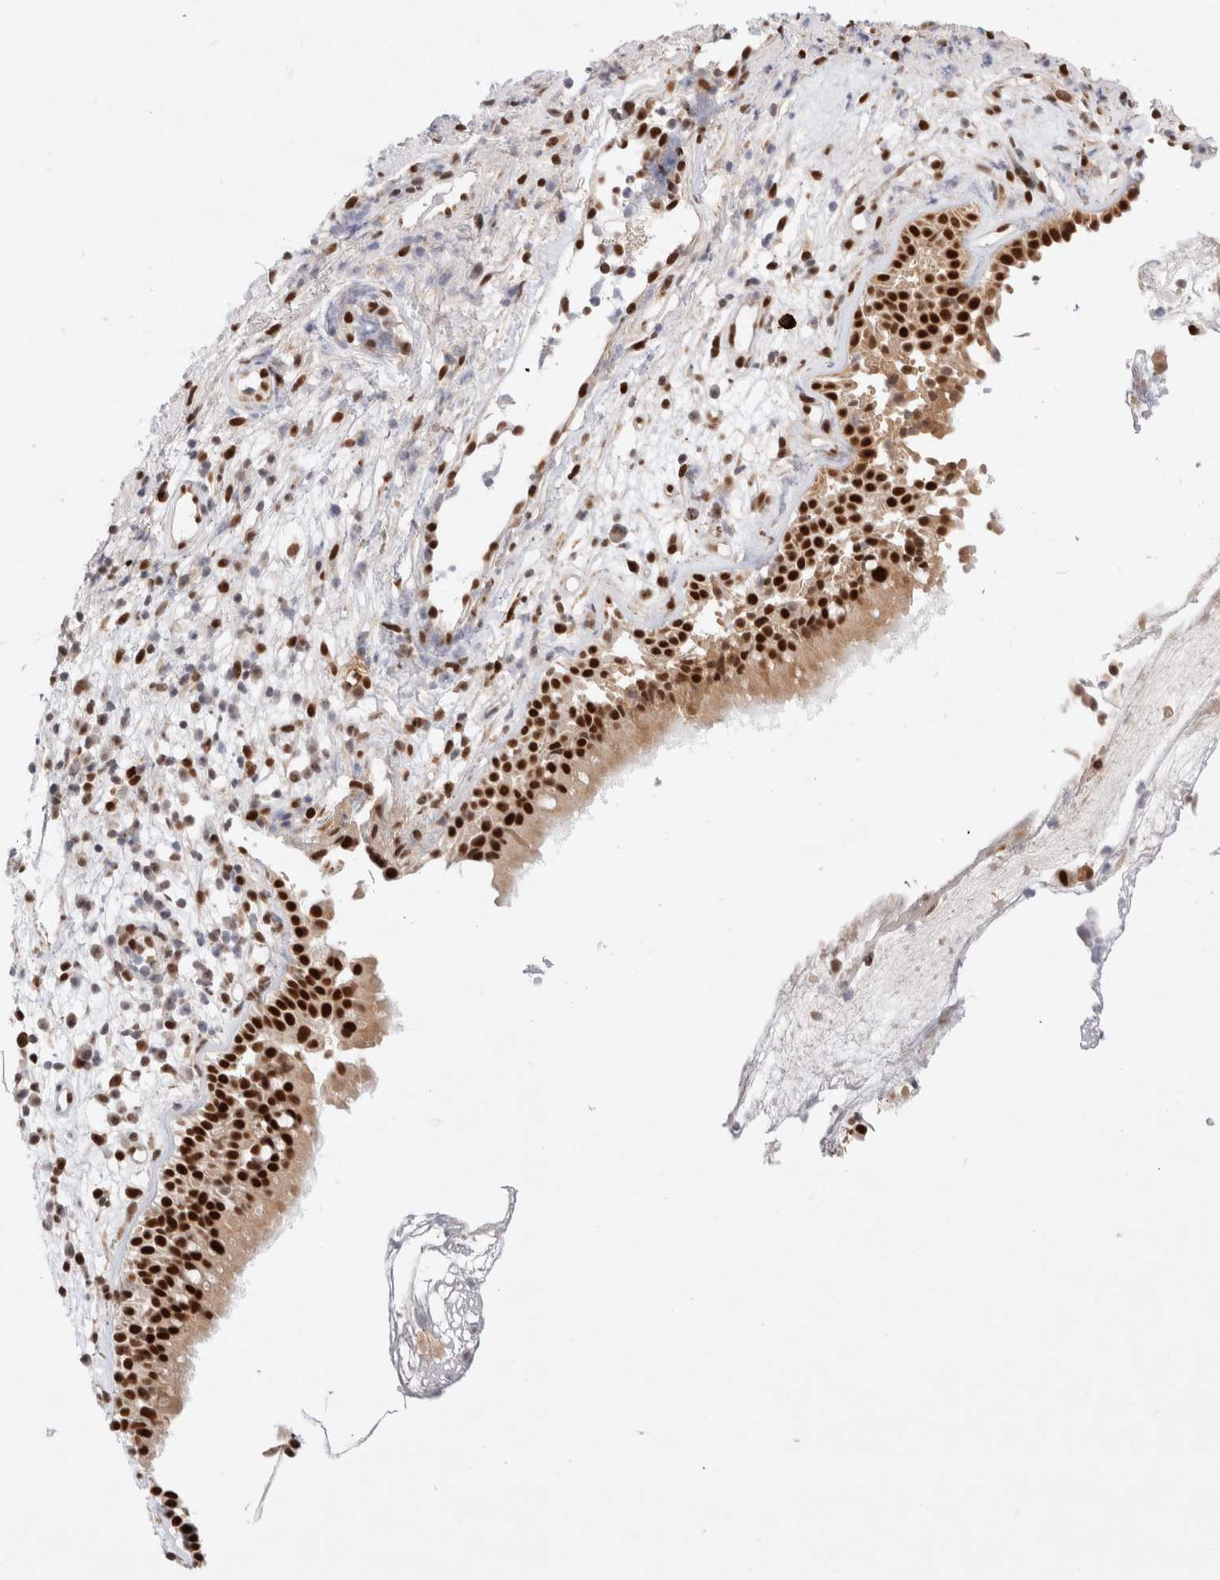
{"staining": {"intensity": "strong", "quantity": ">75%", "location": "nuclear"}, "tissue": "nasopharynx", "cell_type": "Respiratory epithelial cells", "image_type": "normal", "snomed": [{"axis": "morphology", "description": "Normal tissue, NOS"}, {"axis": "morphology", "description": "Inflammation, NOS"}, {"axis": "topography", "description": "Nasopharynx"}], "caption": "Protein staining of benign nasopharynx shows strong nuclear positivity in about >75% of respiratory epithelial cells.", "gene": "GTF2I", "patient": {"sex": "male", "age": 54}}